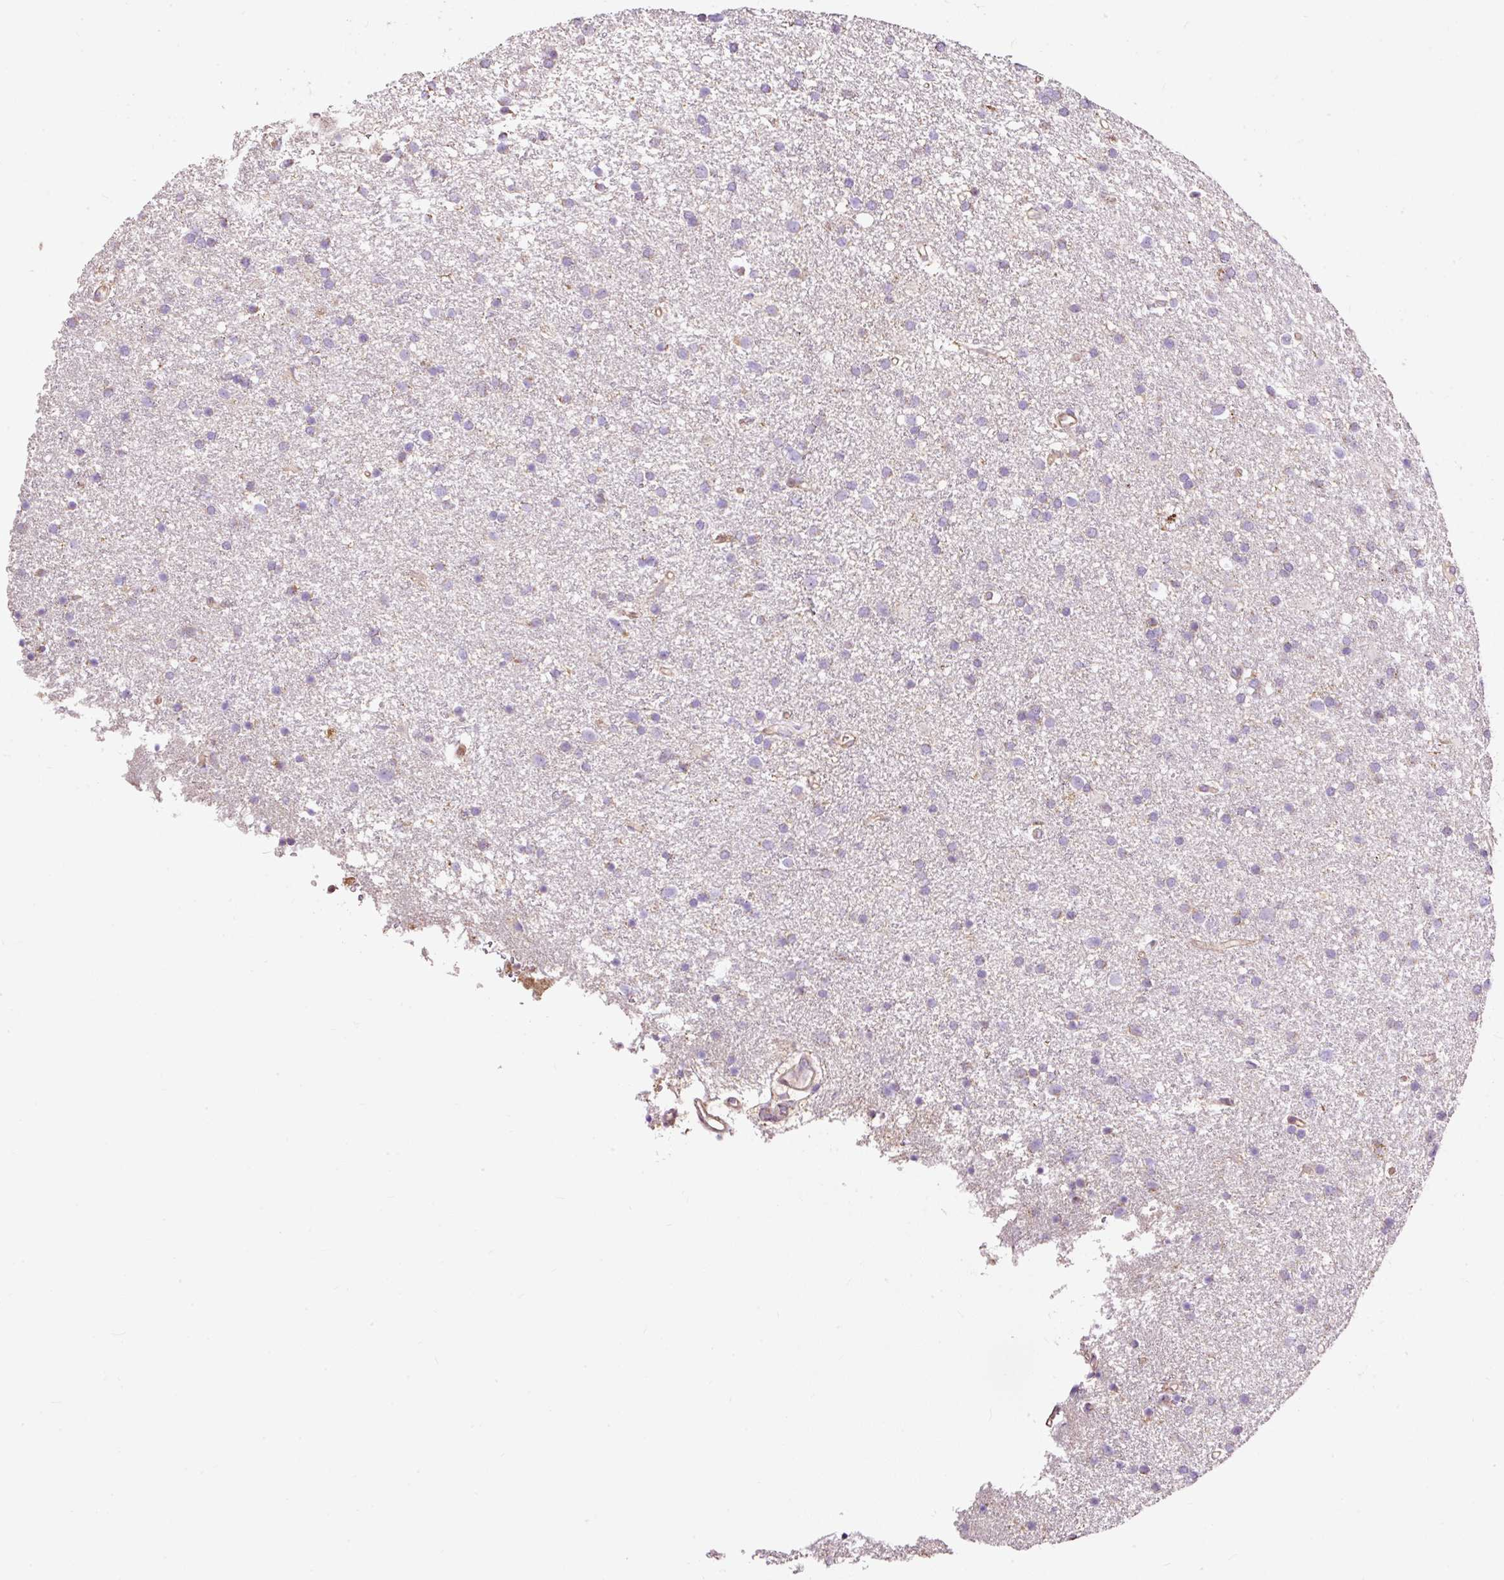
{"staining": {"intensity": "negative", "quantity": "none", "location": "none"}, "tissue": "glioma", "cell_type": "Tumor cells", "image_type": "cancer", "snomed": [{"axis": "morphology", "description": "Glioma, malignant, Low grade"}, {"axis": "topography", "description": "Brain"}], "caption": "The image shows no significant staining in tumor cells of low-grade glioma (malignant). The staining is performed using DAB (3,3'-diaminobenzidine) brown chromogen with nuclei counter-stained in using hematoxylin.", "gene": "BOLA3", "patient": {"sex": "female", "age": 32}}